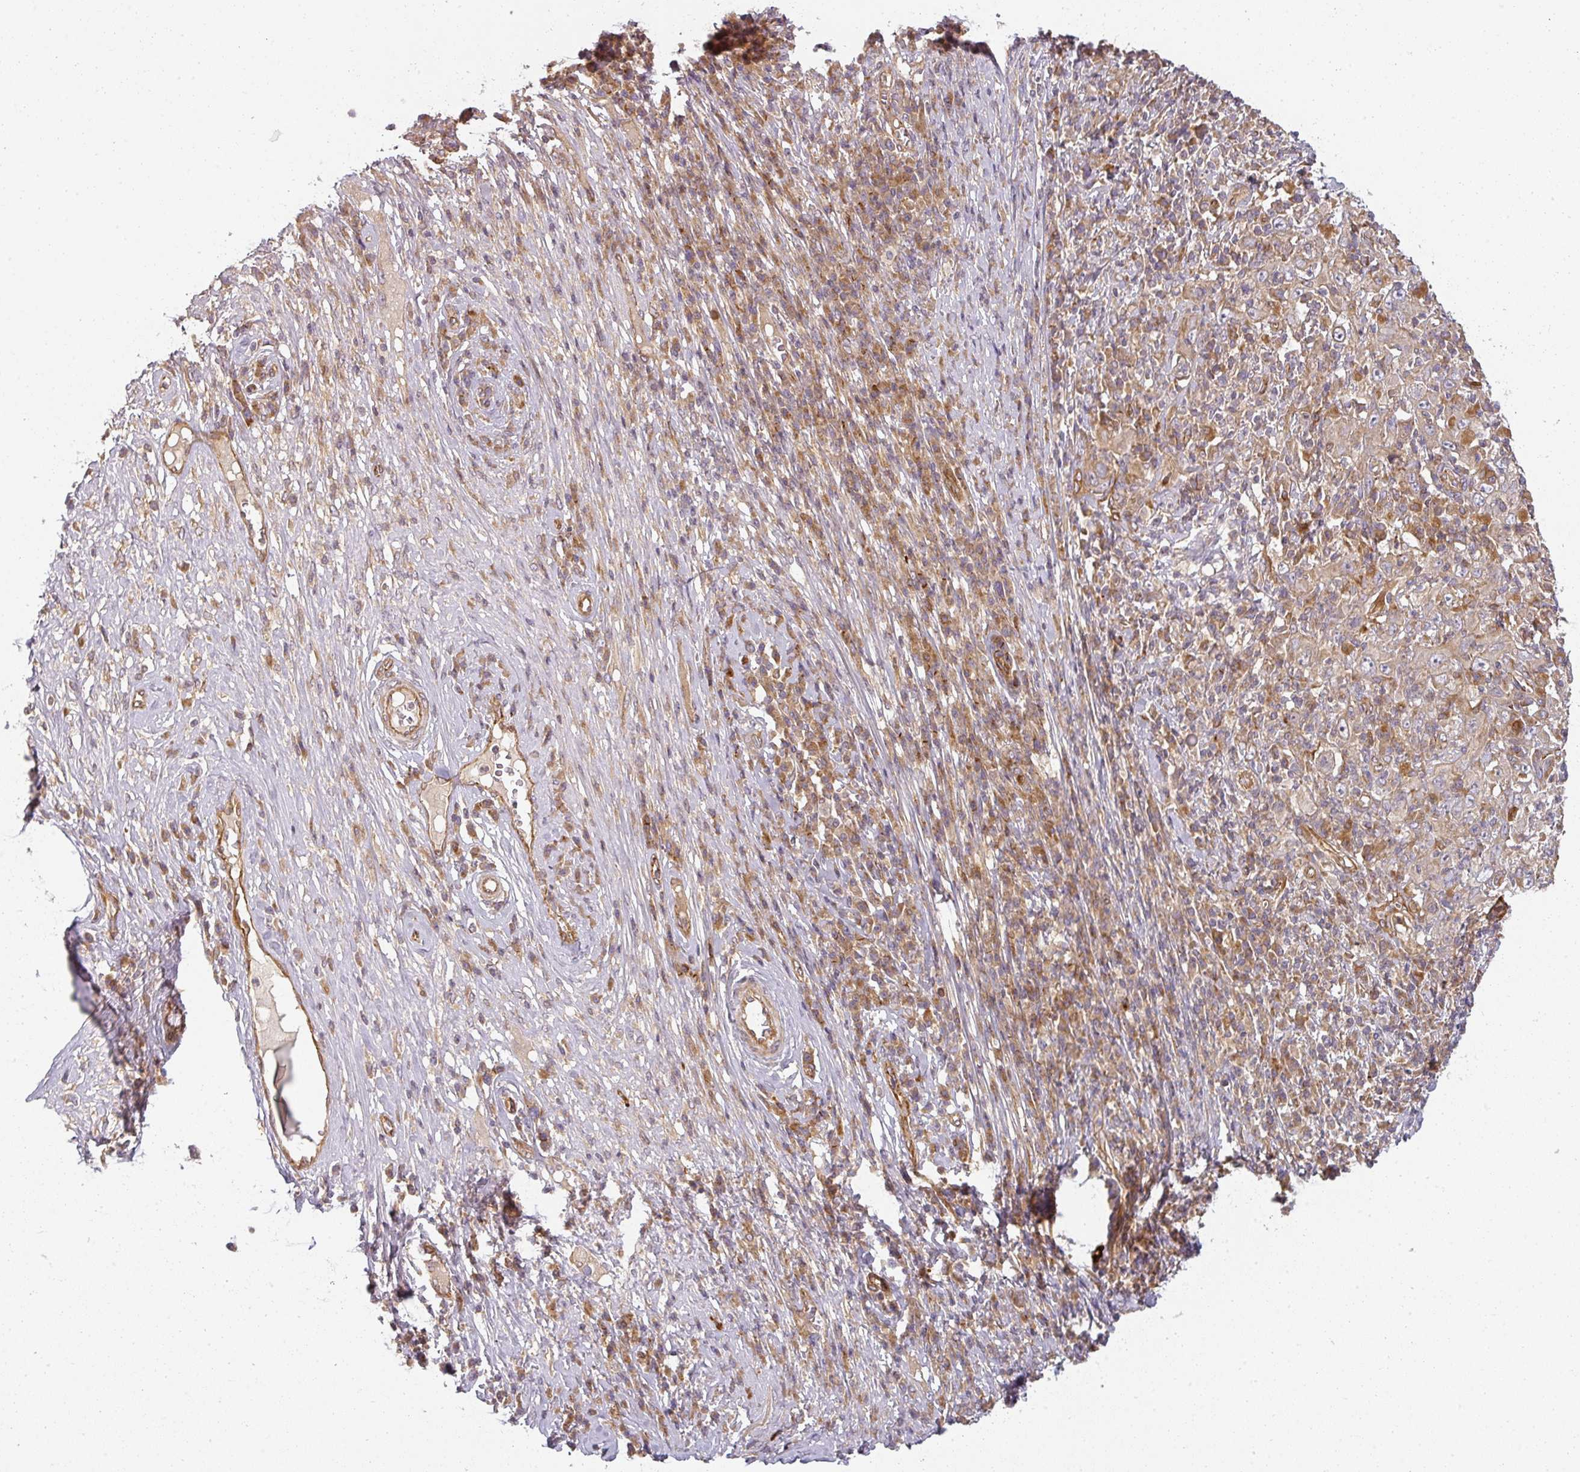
{"staining": {"intensity": "weak", "quantity": ">75%", "location": "cytoplasmic/membranous"}, "tissue": "cervical cancer", "cell_type": "Tumor cells", "image_type": "cancer", "snomed": [{"axis": "morphology", "description": "Squamous cell carcinoma, NOS"}, {"axis": "topography", "description": "Cervix"}], "caption": "Immunohistochemistry (IHC) of cervical squamous cell carcinoma exhibits low levels of weak cytoplasmic/membranous positivity in approximately >75% of tumor cells.", "gene": "CNOT1", "patient": {"sex": "female", "age": 46}}